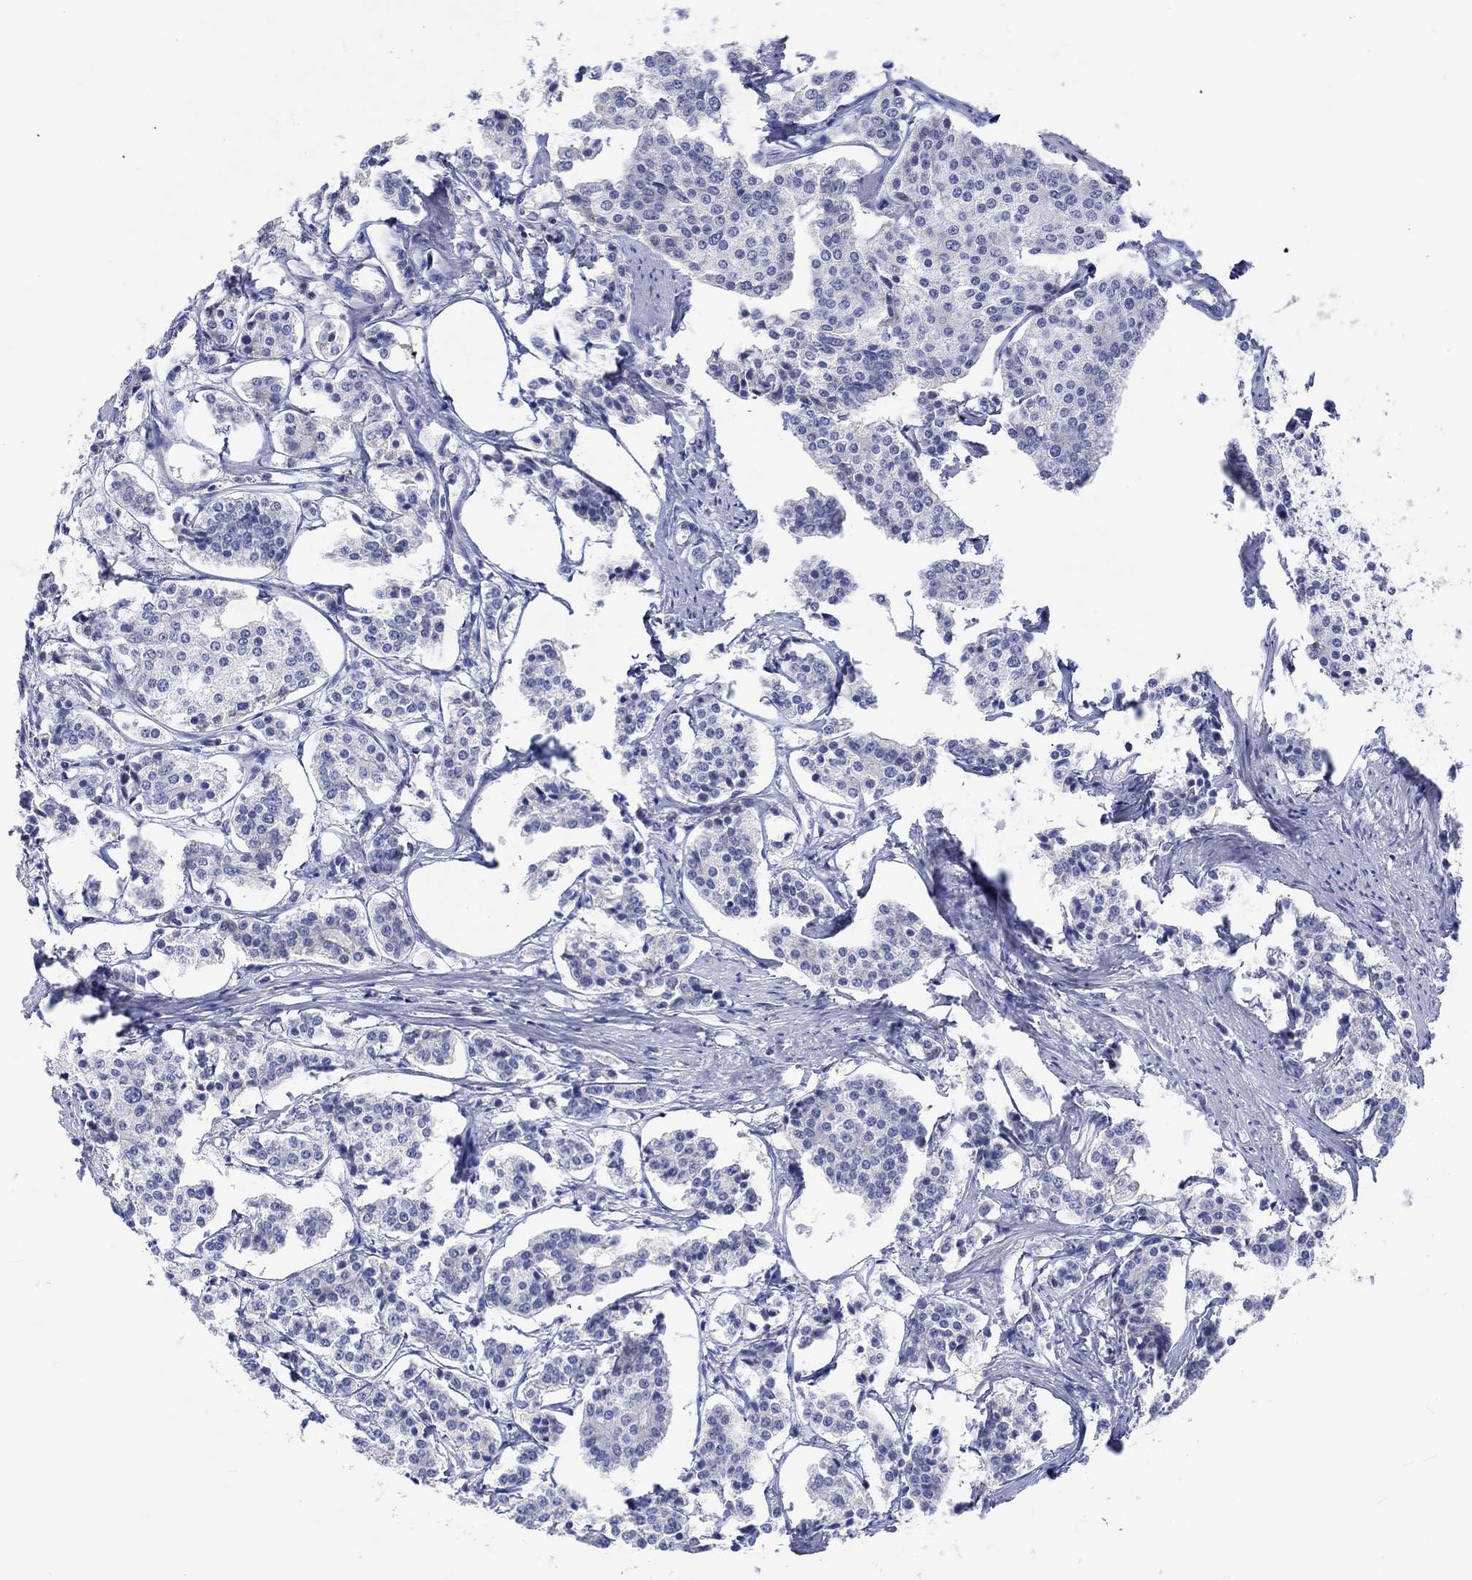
{"staining": {"intensity": "negative", "quantity": "none", "location": "none"}, "tissue": "carcinoid", "cell_type": "Tumor cells", "image_type": "cancer", "snomed": [{"axis": "morphology", "description": "Carcinoid, malignant, NOS"}, {"axis": "topography", "description": "Small intestine"}], "caption": "DAB immunohistochemical staining of human carcinoid (malignant) demonstrates no significant positivity in tumor cells. Brightfield microscopy of IHC stained with DAB (3,3'-diaminobenzidine) (brown) and hematoxylin (blue), captured at high magnification.", "gene": "GCM1", "patient": {"sex": "female", "age": 65}}